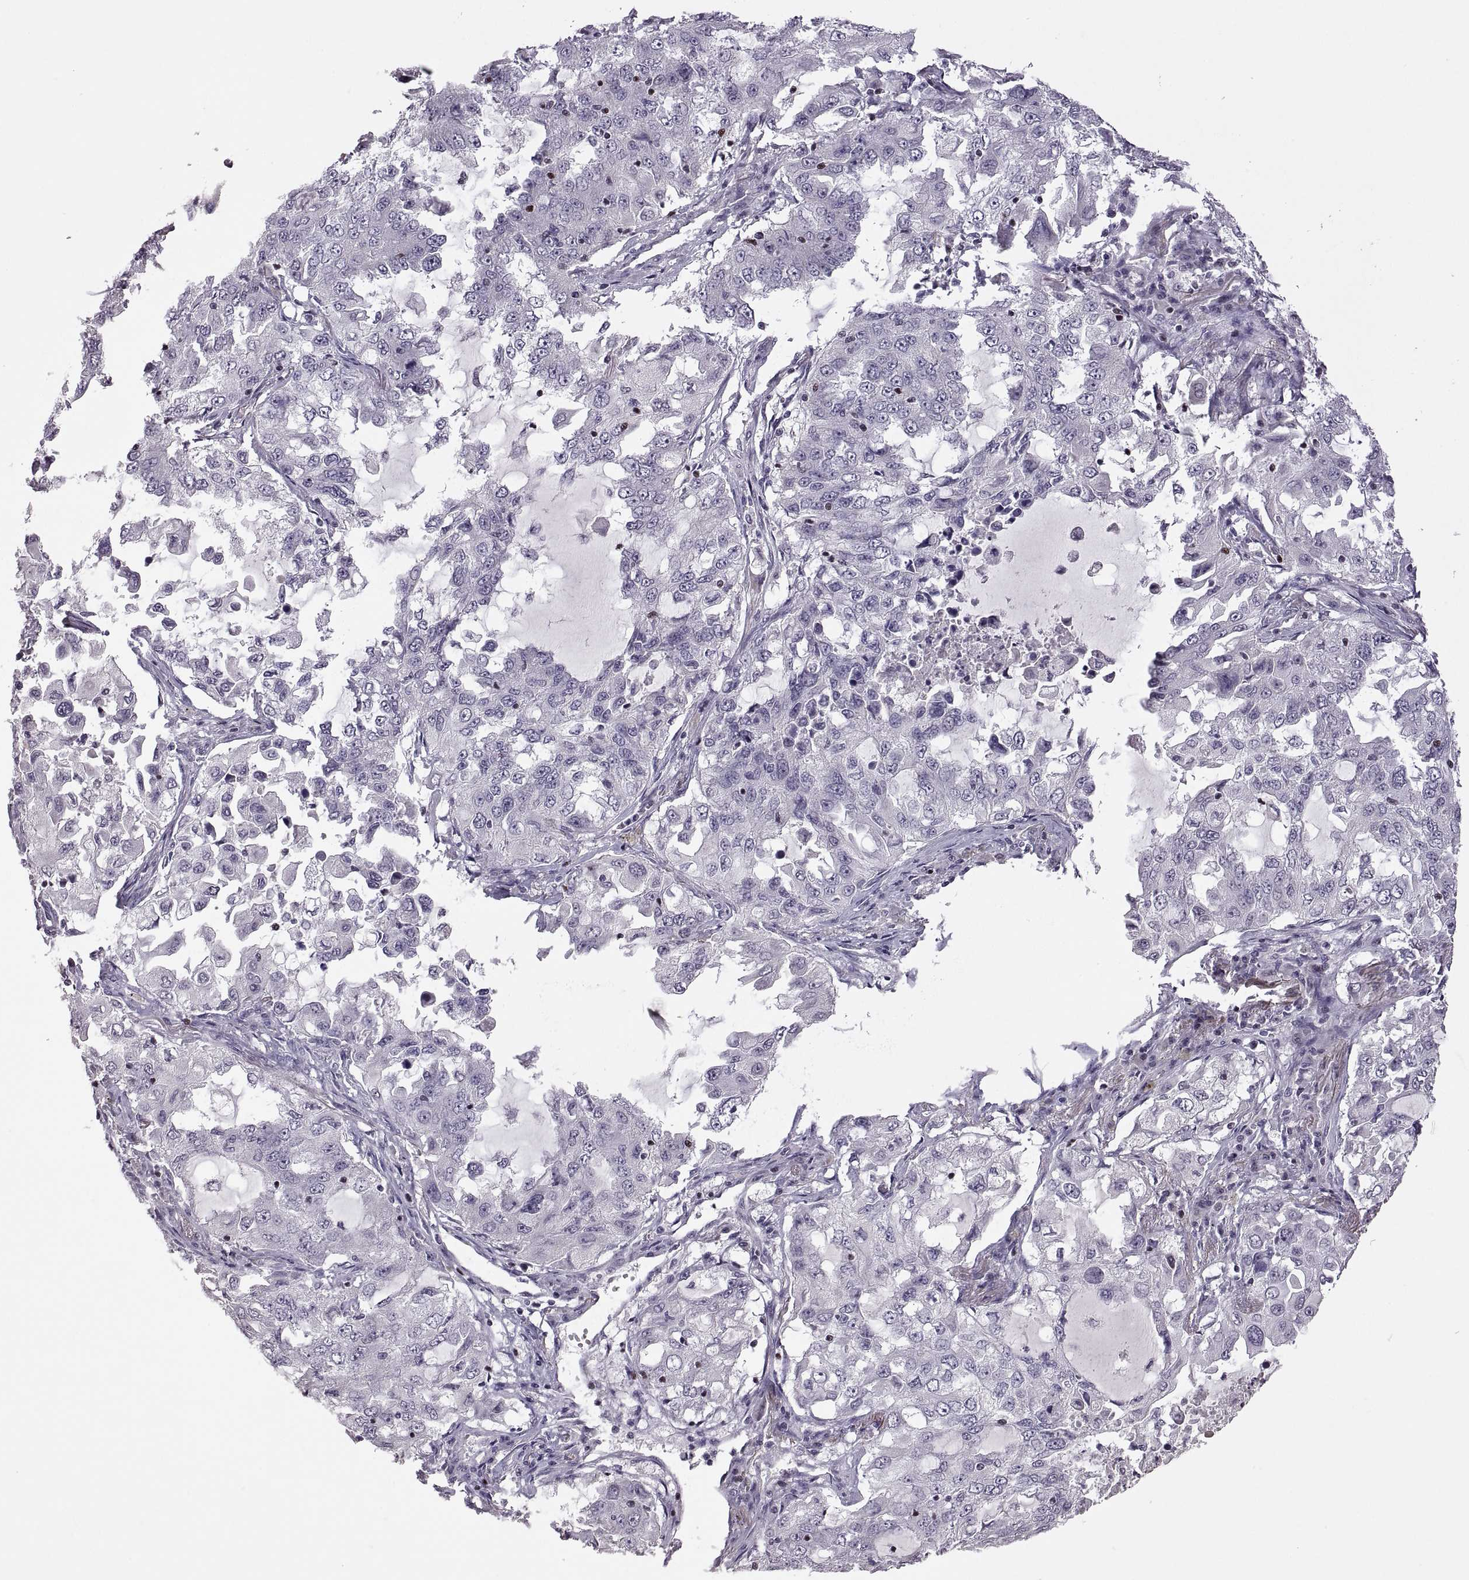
{"staining": {"intensity": "negative", "quantity": "none", "location": "none"}, "tissue": "lung cancer", "cell_type": "Tumor cells", "image_type": "cancer", "snomed": [{"axis": "morphology", "description": "Adenocarcinoma, NOS"}, {"axis": "topography", "description": "Lung"}], "caption": "A histopathology image of adenocarcinoma (lung) stained for a protein reveals no brown staining in tumor cells.", "gene": "NEK2", "patient": {"sex": "female", "age": 61}}